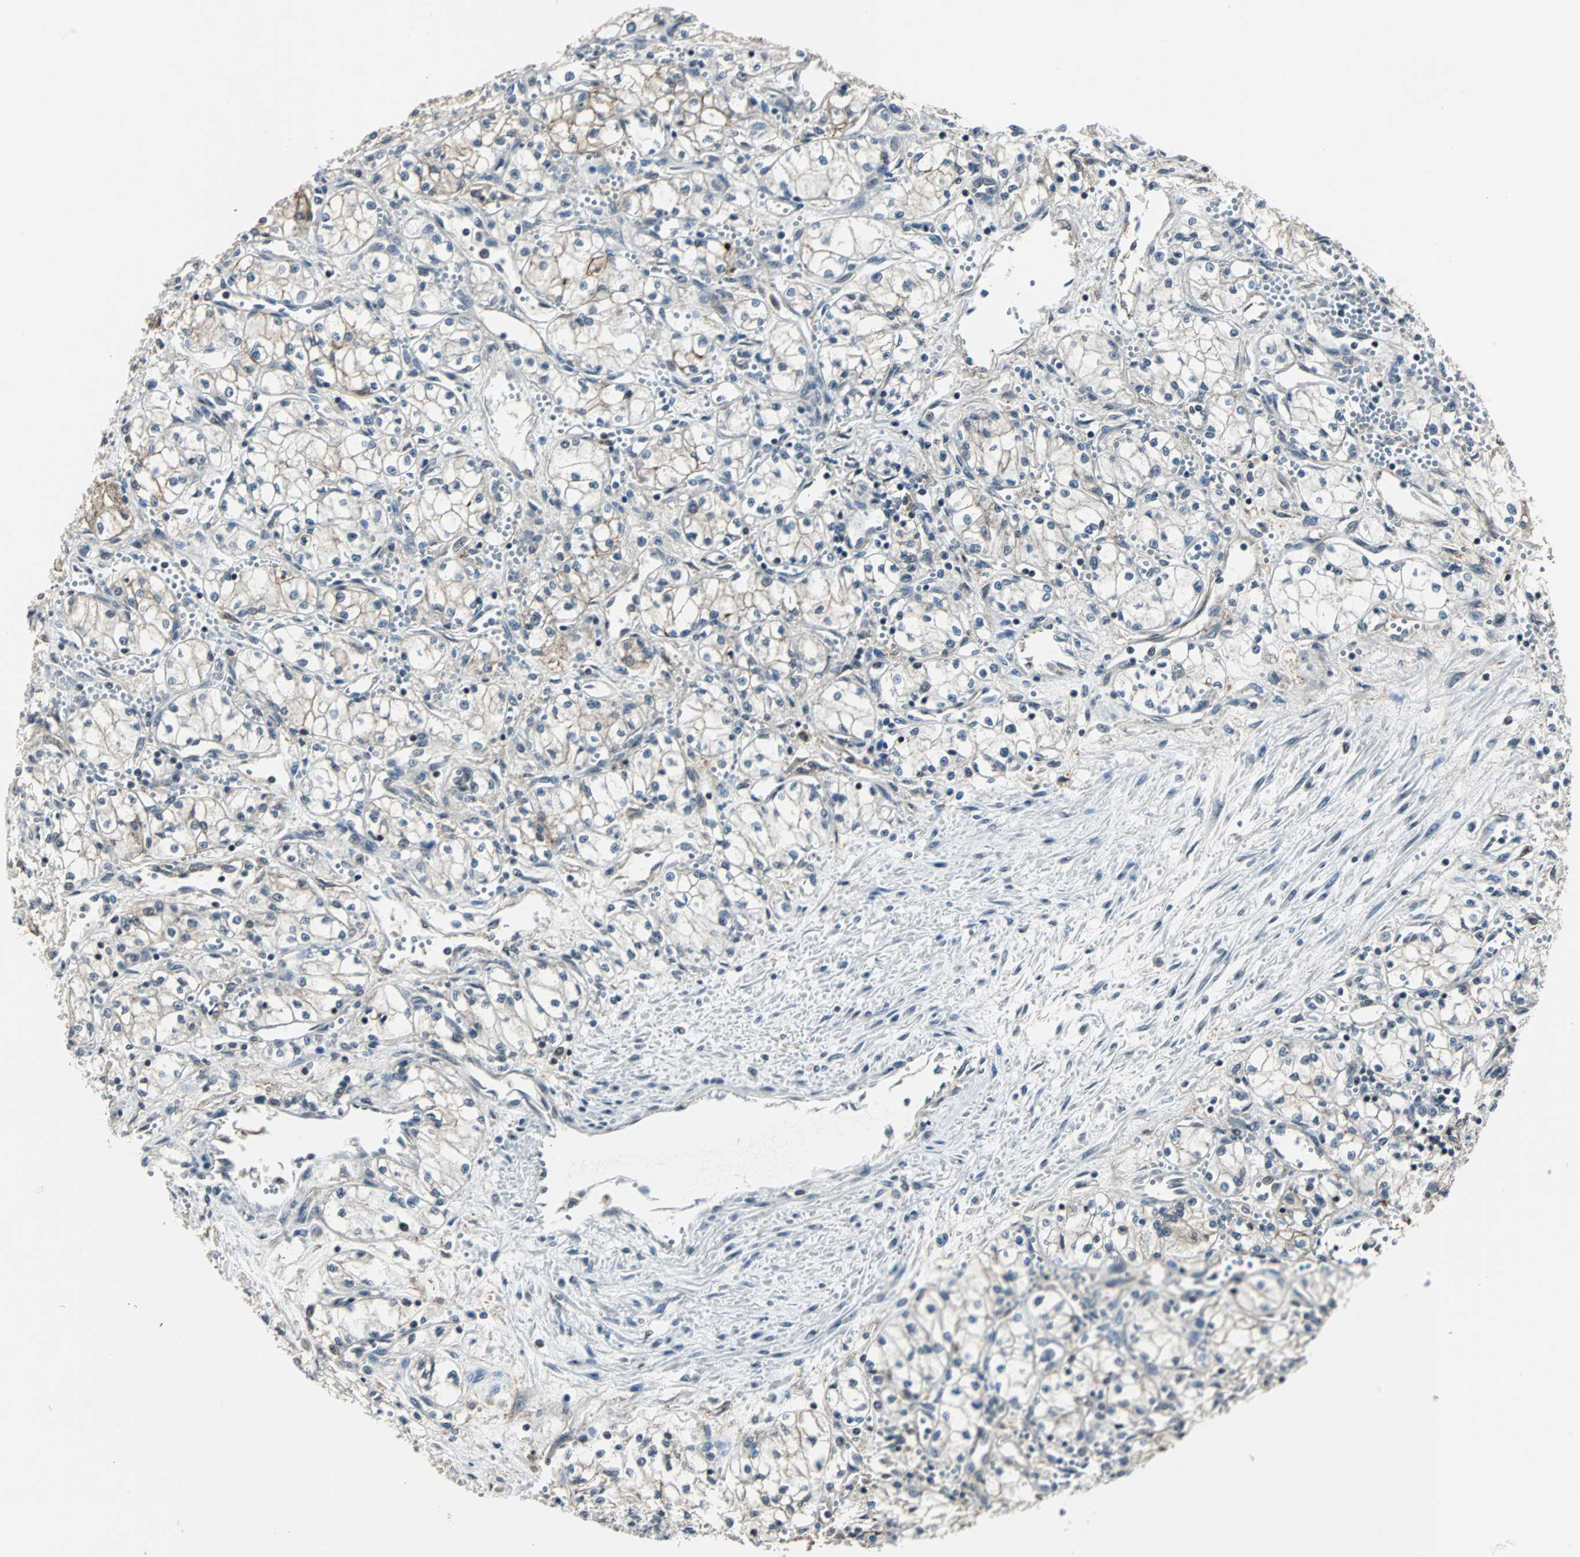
{"staining": {"intensity": "negative", "quantity": "none", "location": "none"}, "tissue": "renal cancer", "cell_type": "Tumor cells", "image_type": "cancer", "snomed": [{"axis": "morphology", "description": "Normal tissue, NOS"}, {"axis": "morphology", "description": "Adenocarcinoma, NOS"}, {"axis": "topography", "description": "Kidney"}], "caption": "Immunohistochemistry of renal cancer demonstrates no staining in tumor cells.", "gene": "MKX", "patient": {"sex": "male", "age": 59}}